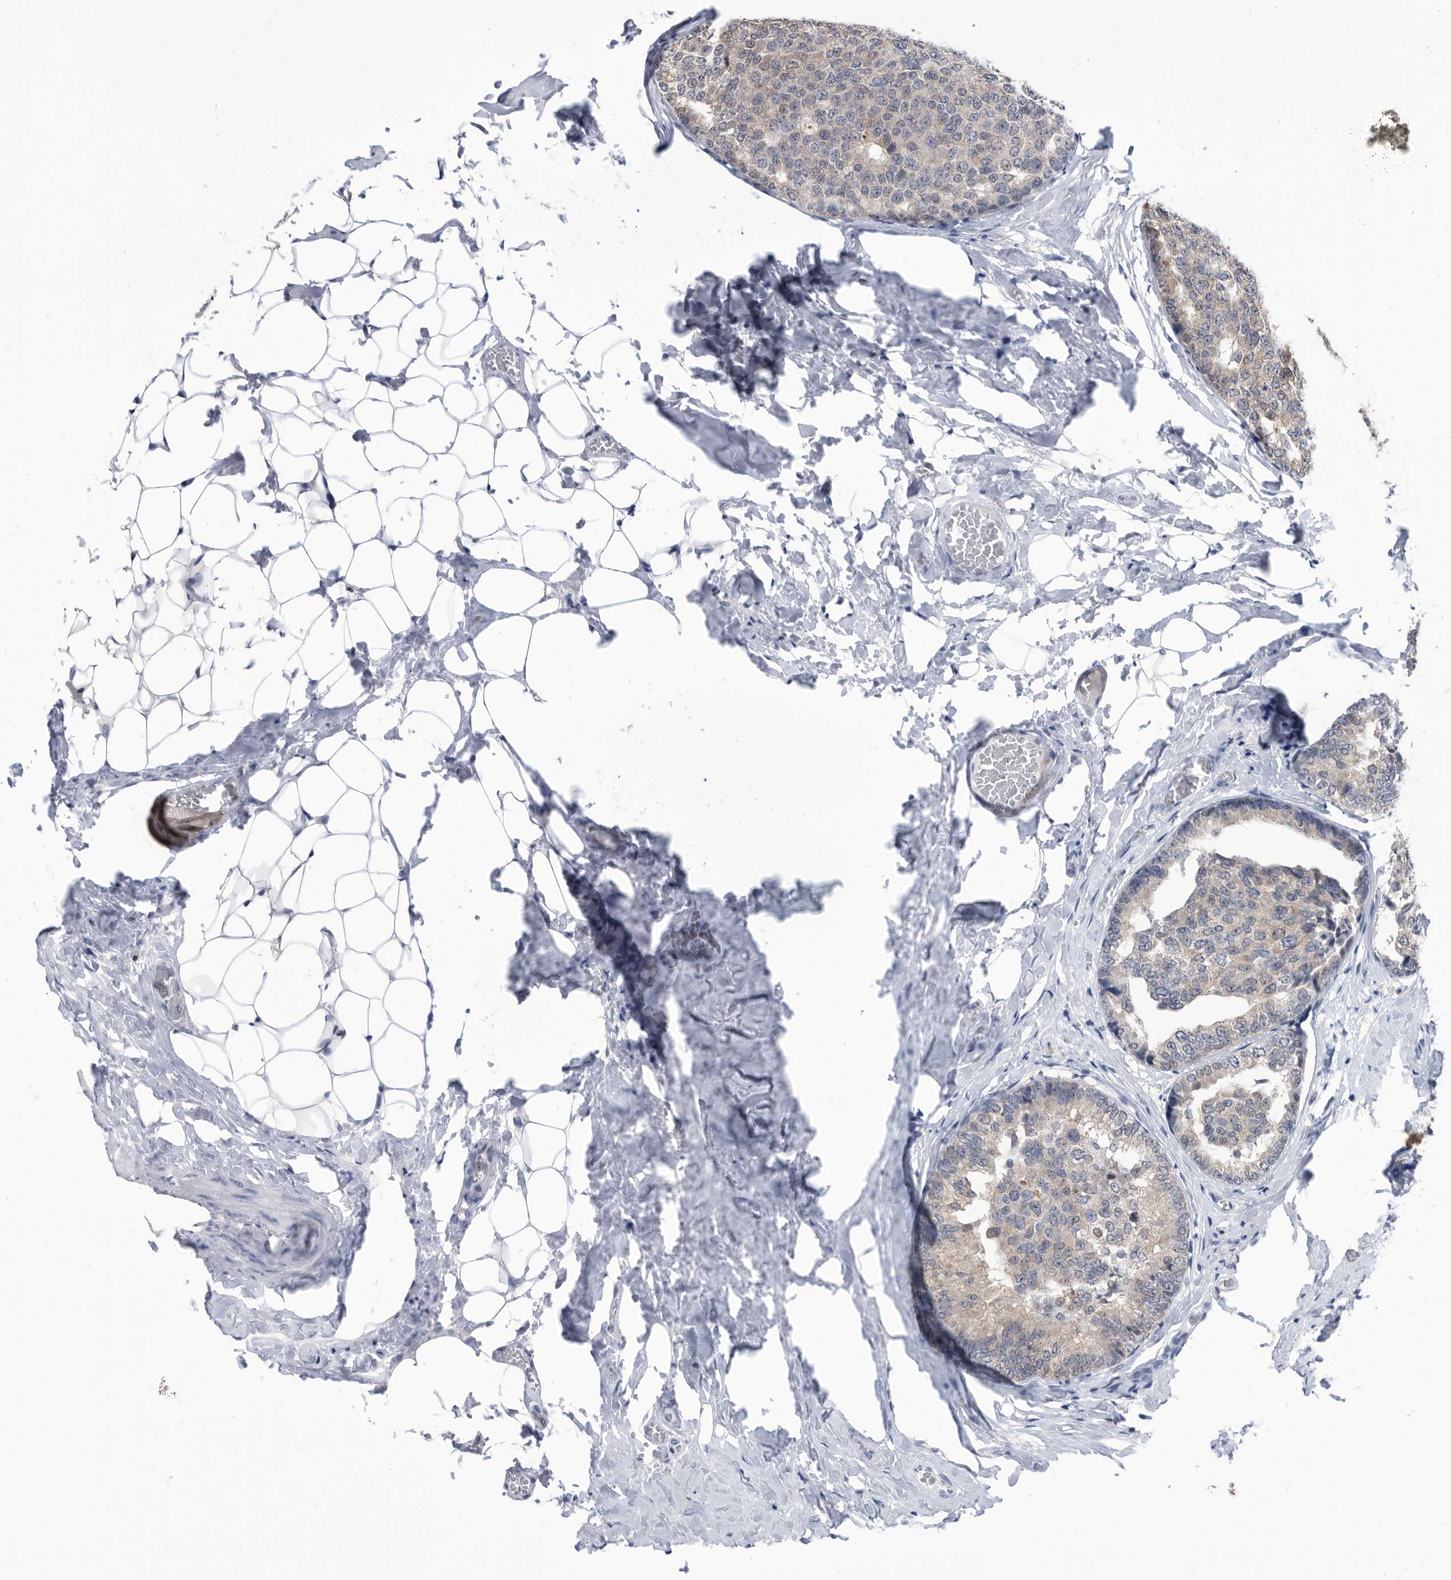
{"staining": {"intensity": "weak", "quantity": "25%-75%", "location": "cytoplasmic/membranous"}, "tissue": "breast cancer", "cell_type": "Tumor cells", "image_type": "cancer", "snomed": [{"axis": "morphology", "description": "Normal tissue, NOS"}, {"axis": "morphology", "description": "Duct carcinoma"}, {"axis": "topography", "description": "Breast"}], "caption": "Breast cancer (intraductal carcinoma) was stained to show a protein in brown. There is low levels of weak cytoplasmic/membranous positivity in approximately 25%-75% of tumor cells. Nuclei are stained in blue.", "gene": "TSTD1", "patient": {"sex": "female", "age": 43}}